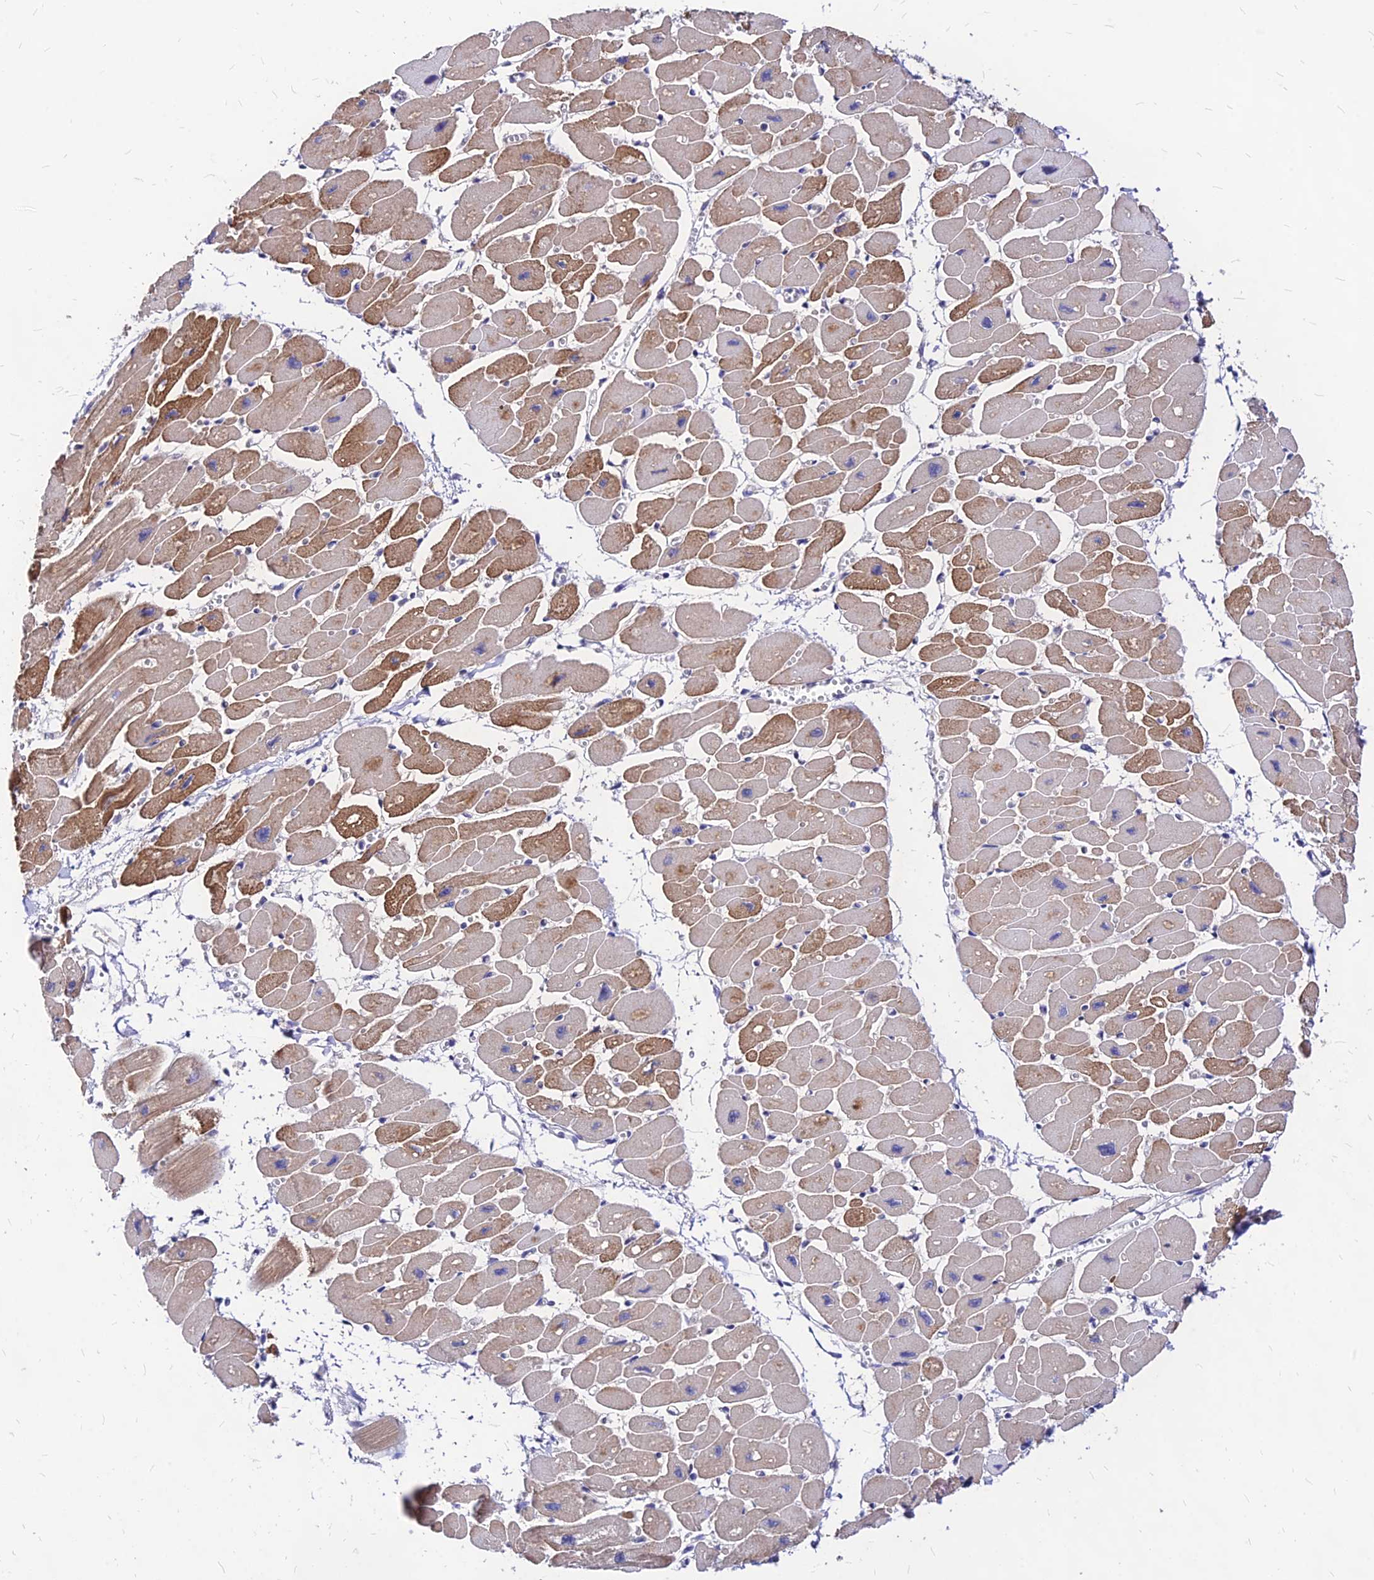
{"staining": {"intensity": "moderate", "quantity": "25%-75%", "location": "cytoplasmic/membranous,nuclear"}, "tissue": "heart muscle", "cell_type": "Cardiomyocytes", "image_type": "normal", "snomed": [{"axis": "morphology", "description": "Normal tissue, NOS"}, {"axis": "topography", "description": "Heart"}], "caption": "DAB (3,3'-diaminobenzidine) immunohistochemical staining of unremarkable heart muscle displays moderate cytoplasmic/membranous,nuclear protein positivity in about 25%-75% of cardiomyocytes.", "gene": "DDX55", "patient": {"sex": "female", "age": 54}}